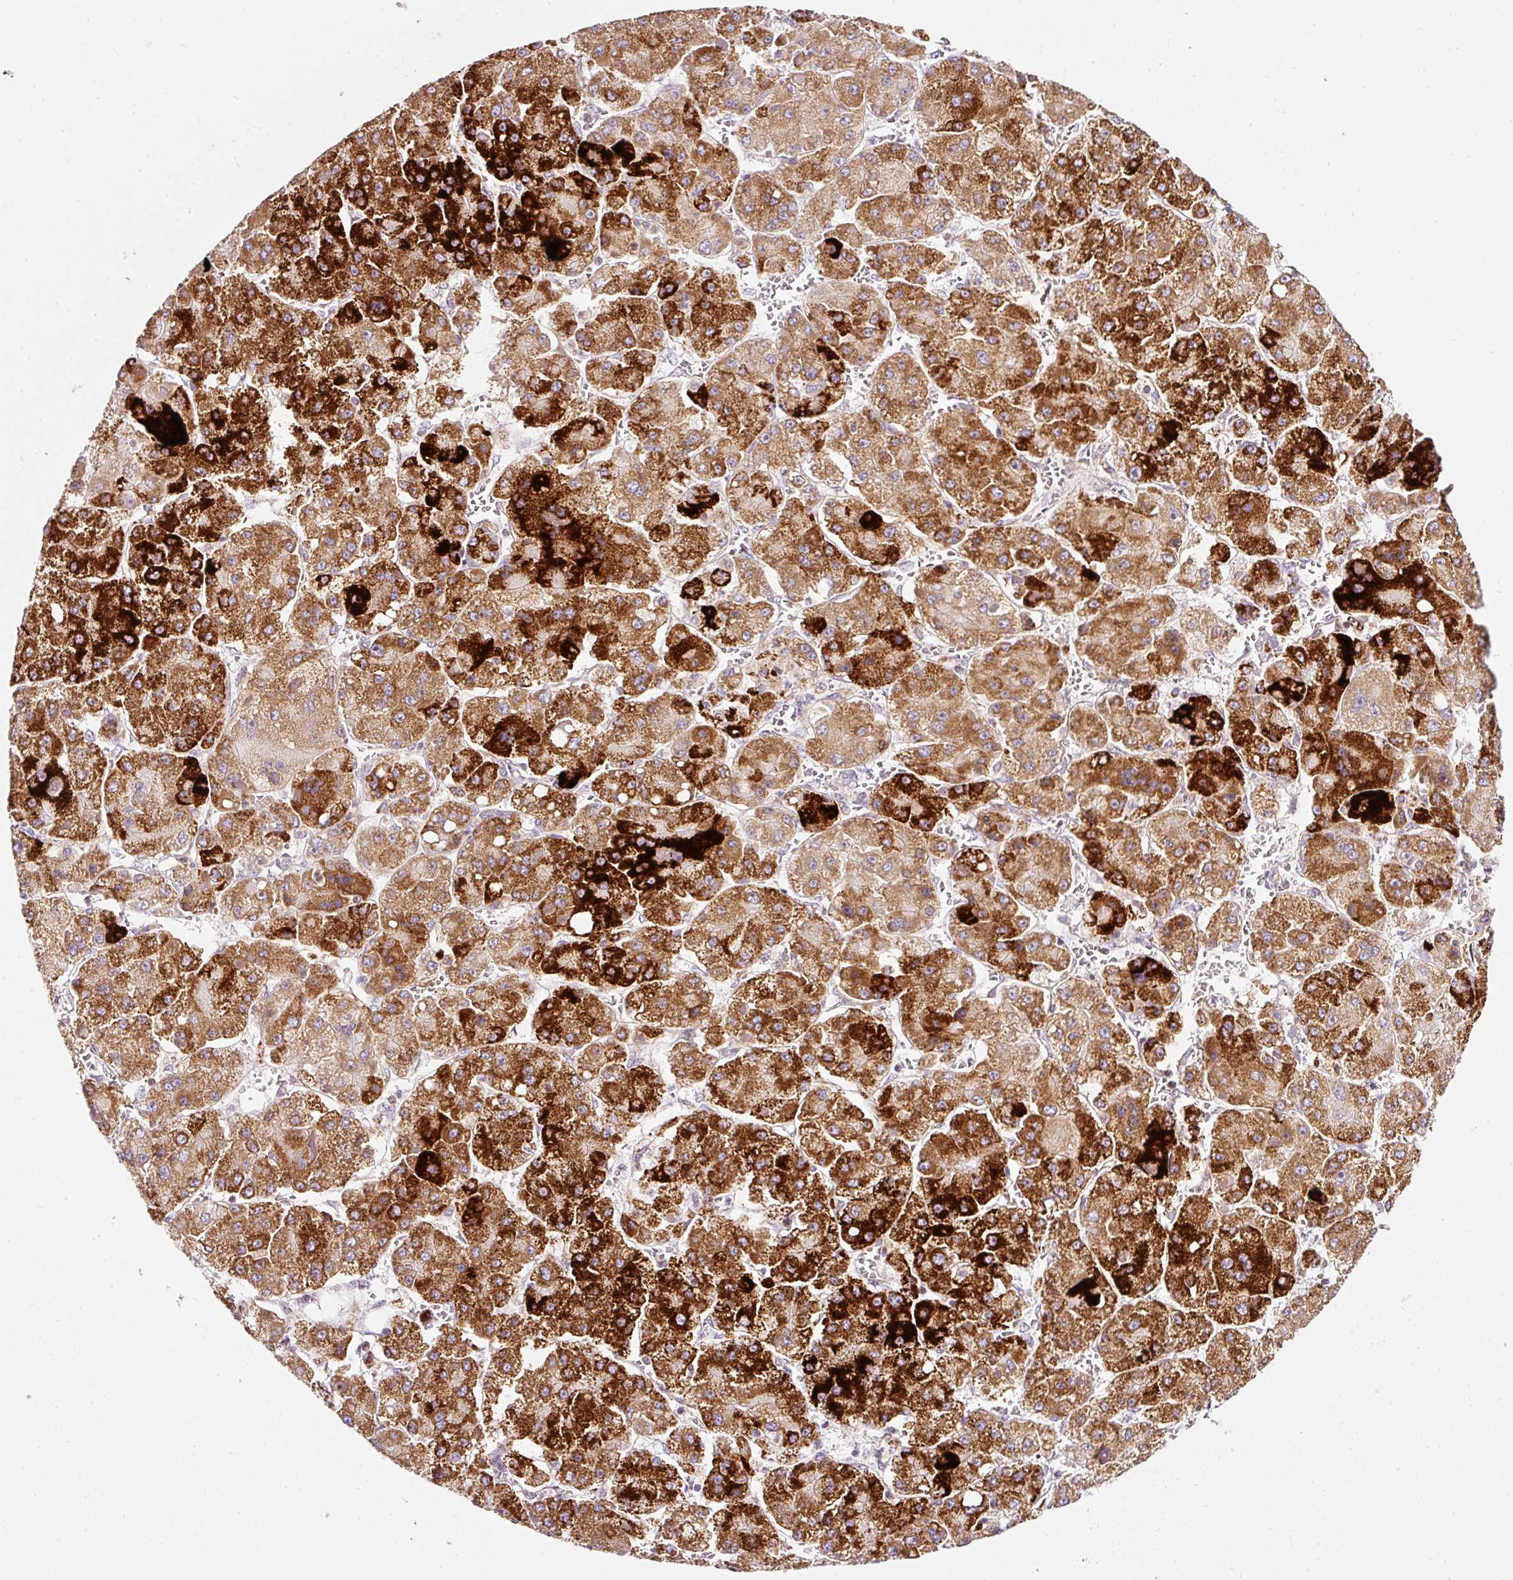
{"staining": {"intensity": "strong", "quantity": ">75%", "location": "cytoplasmic/membranous"}, "tissue": "liver cancer", "cell_type": "Tumor cells", "image_type": "cancer", "snomed": [{"axis": "morphology", "description": "Carcinoma, Hepatocellular, NOS"}, {"axis": "topography", "description": "Liver"}], "caption": "A brown stain shows strong cytoplasmic/membranous expression of a protein in liver hepatocellular carcinoma tumor cells.", "gene": "NDUFA1", "patient": {"sex": "female", "age": 73}}